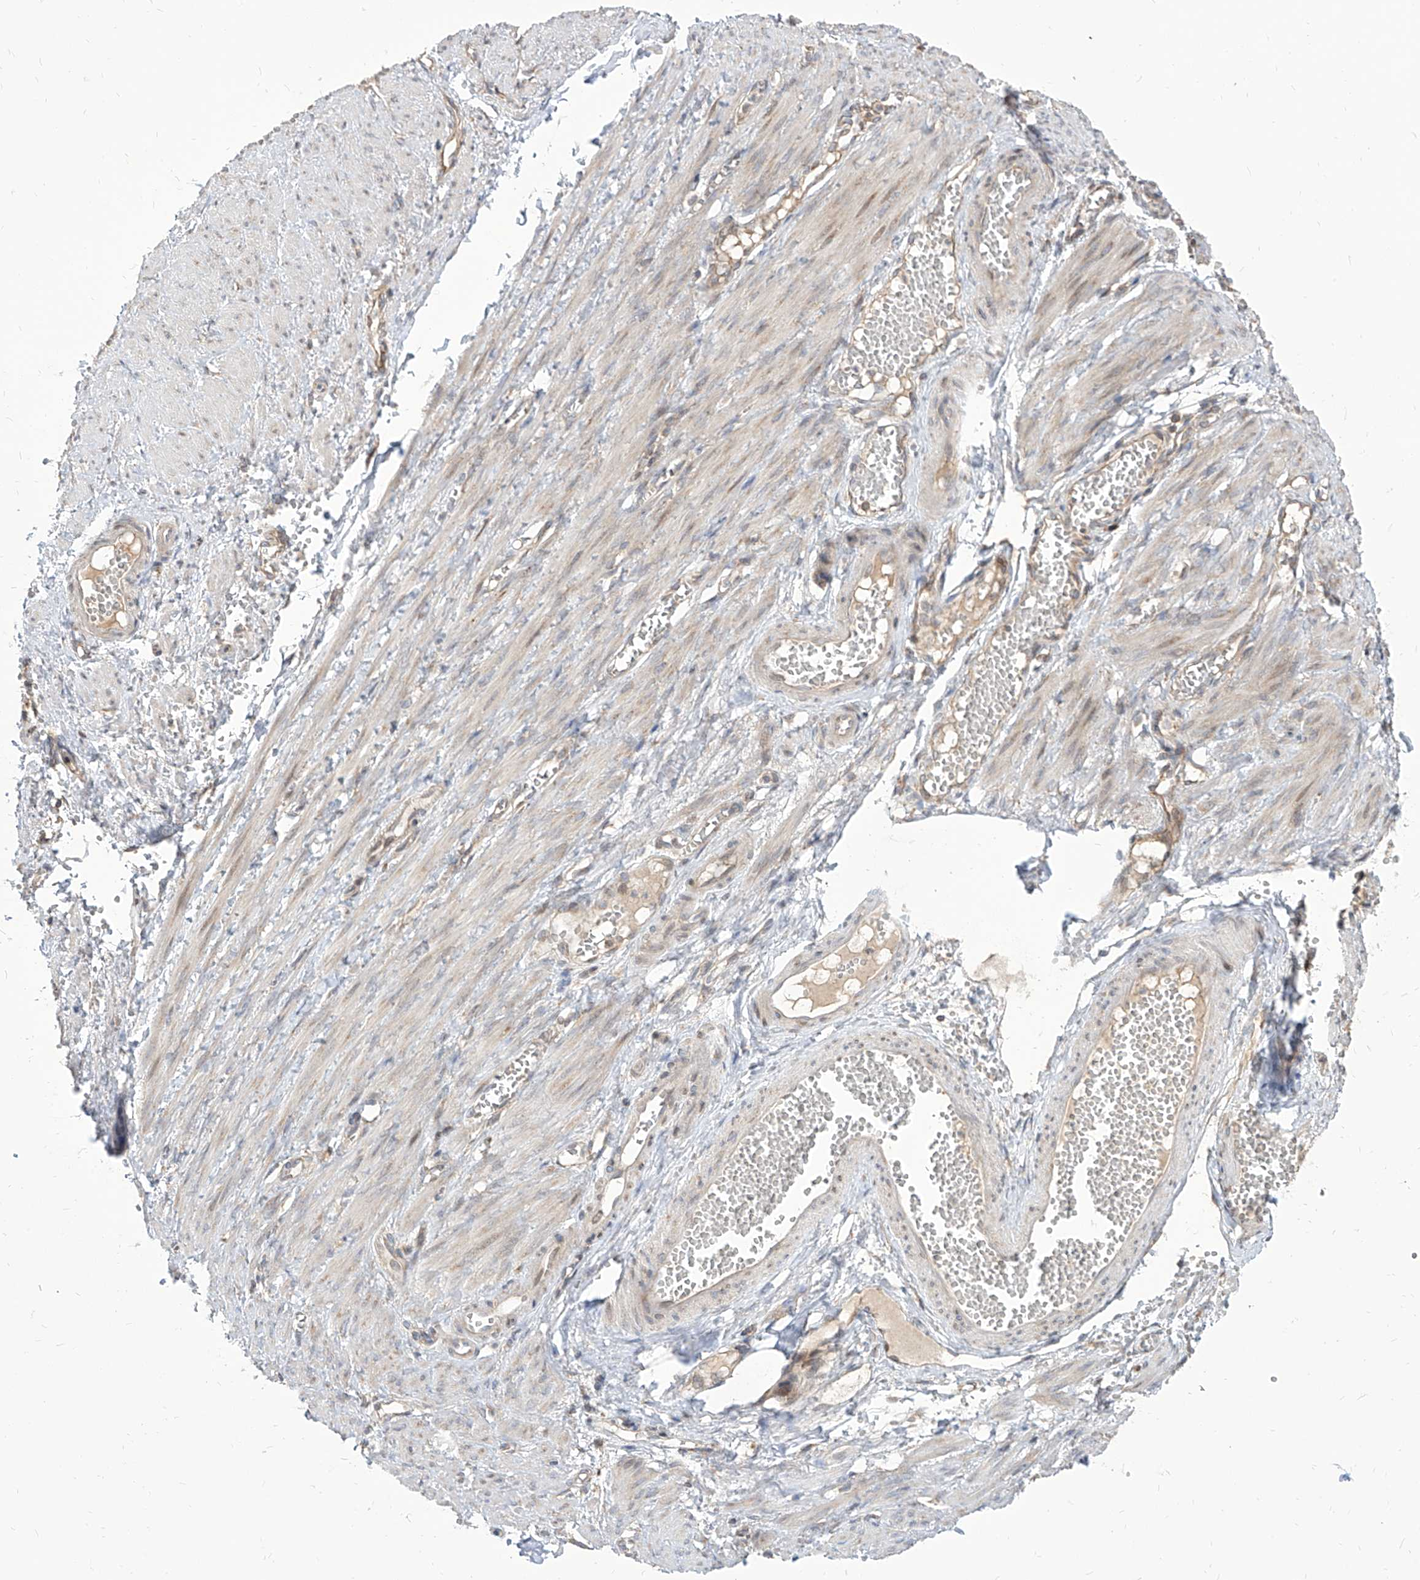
{"staining": {"intensity": "weak", "quantity": ">75%", "location": "cytoplasmic/membranous"}, "tissue": "adipose tissue", "cell_type": "Adipocytes", "image_type": "normal", "snomed": [{"axis": "morphology", "description": "Normal tissue, NOS"}, {"axis": "topography", "description": "Smooth muscle"}, {"axis": "topography", "description": "Peripheral nerve tissue"}], "caption": "The photomicrograph demonstrates staining of unremarkable adipose tissue, revealing weak cytoplasmic/membranous protein positivity (brown color) within adipocytes.", "gene": "FAM83B", "patient": {"sex": "female", "age": 39}}